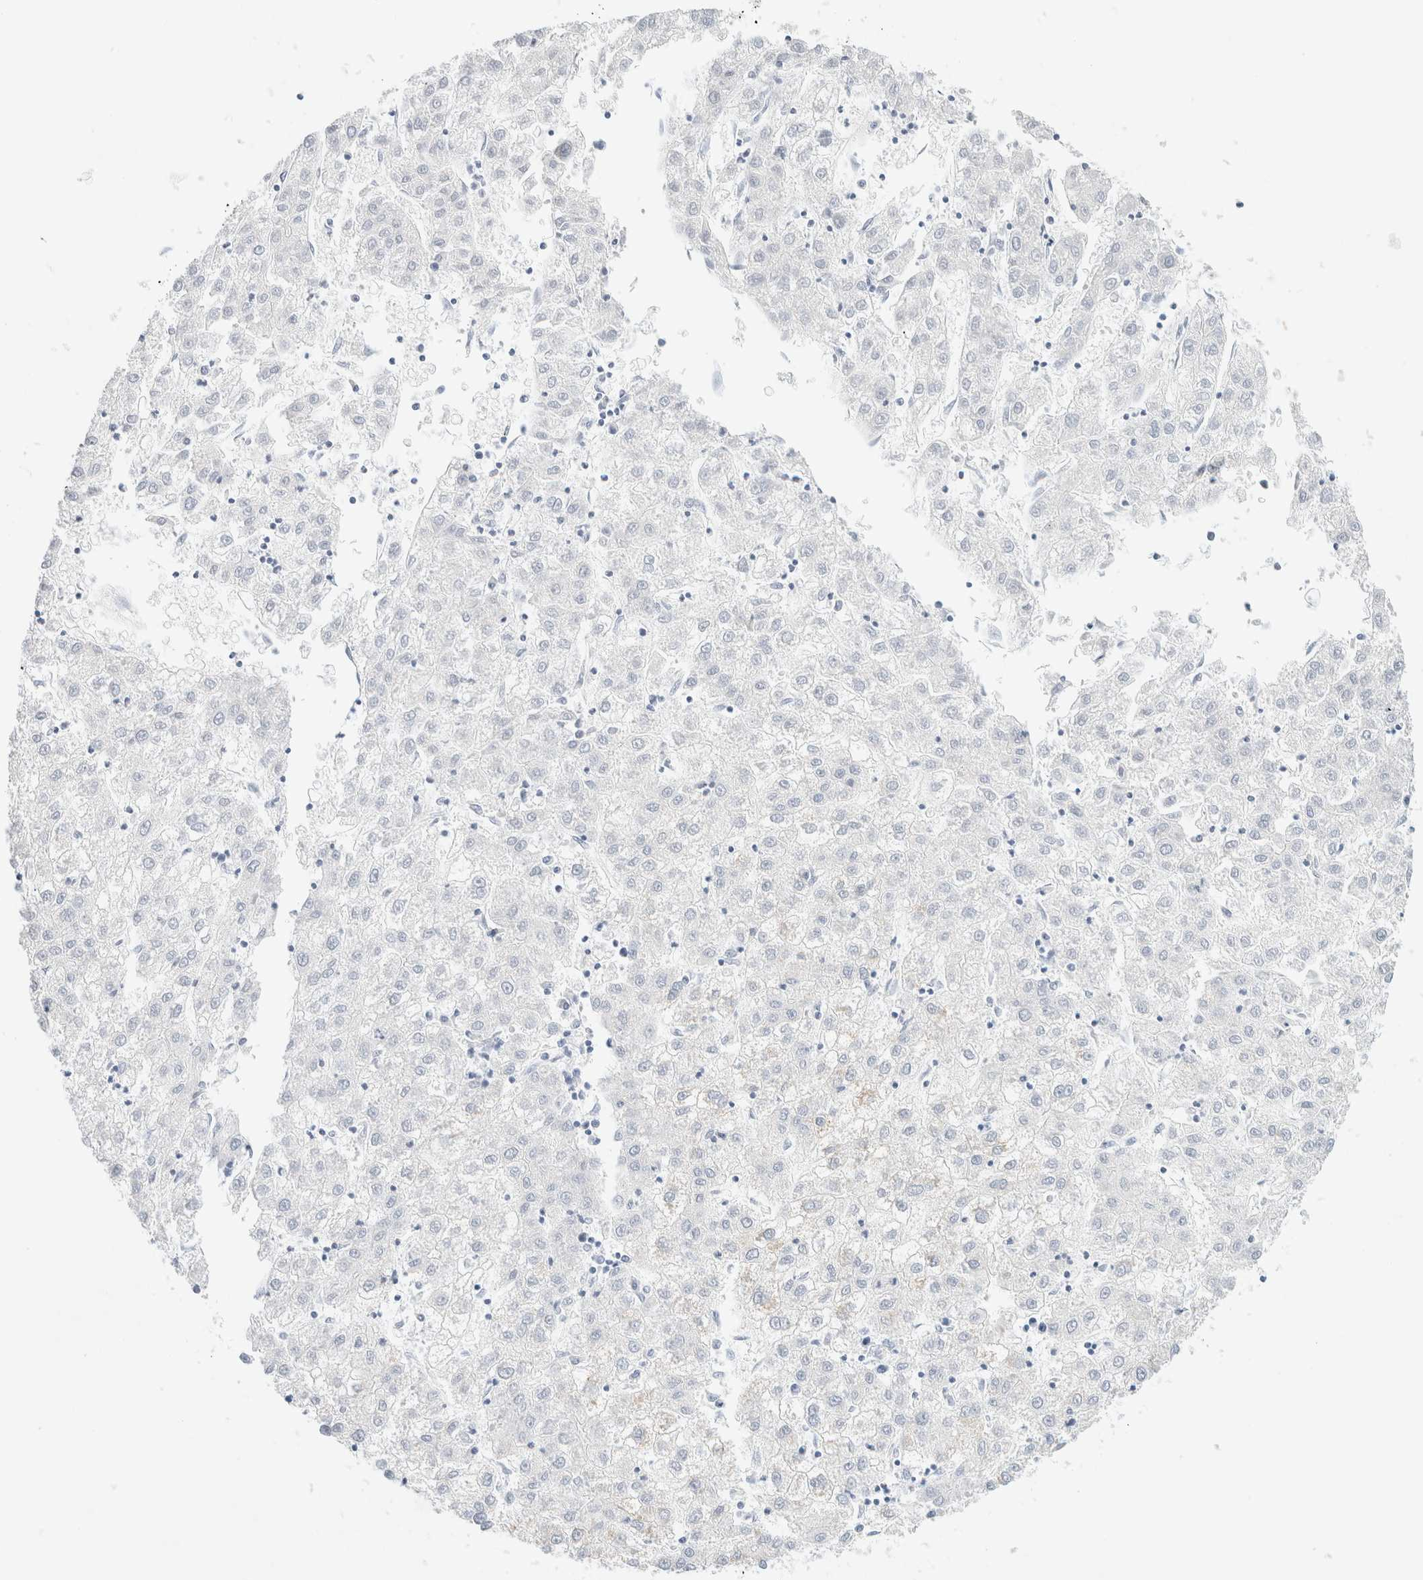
{"staining": {"intensity": "negative", "quantity": "none", "location": "none"}, "tissue": "liver cancer", "cell_type": "Tumor cells", "image_type": "cancer", "snomed": [{"axis": "morphology", "description": "Carcinoma, Hepatocellular, NOS"}, {"axis": "topography", "description": "Liver"}], "caption": "High magnification brightfield microscopy of liver cancer (hepatocellular carcinoma) stained with DAB (3,3'-diaminobenzidine) (brown) and counterstained with hematoxylin (blue): tumor cells show no significant staining.", "gene": "SLC25A48", "patient": {"sex": "male", "age": 72}}